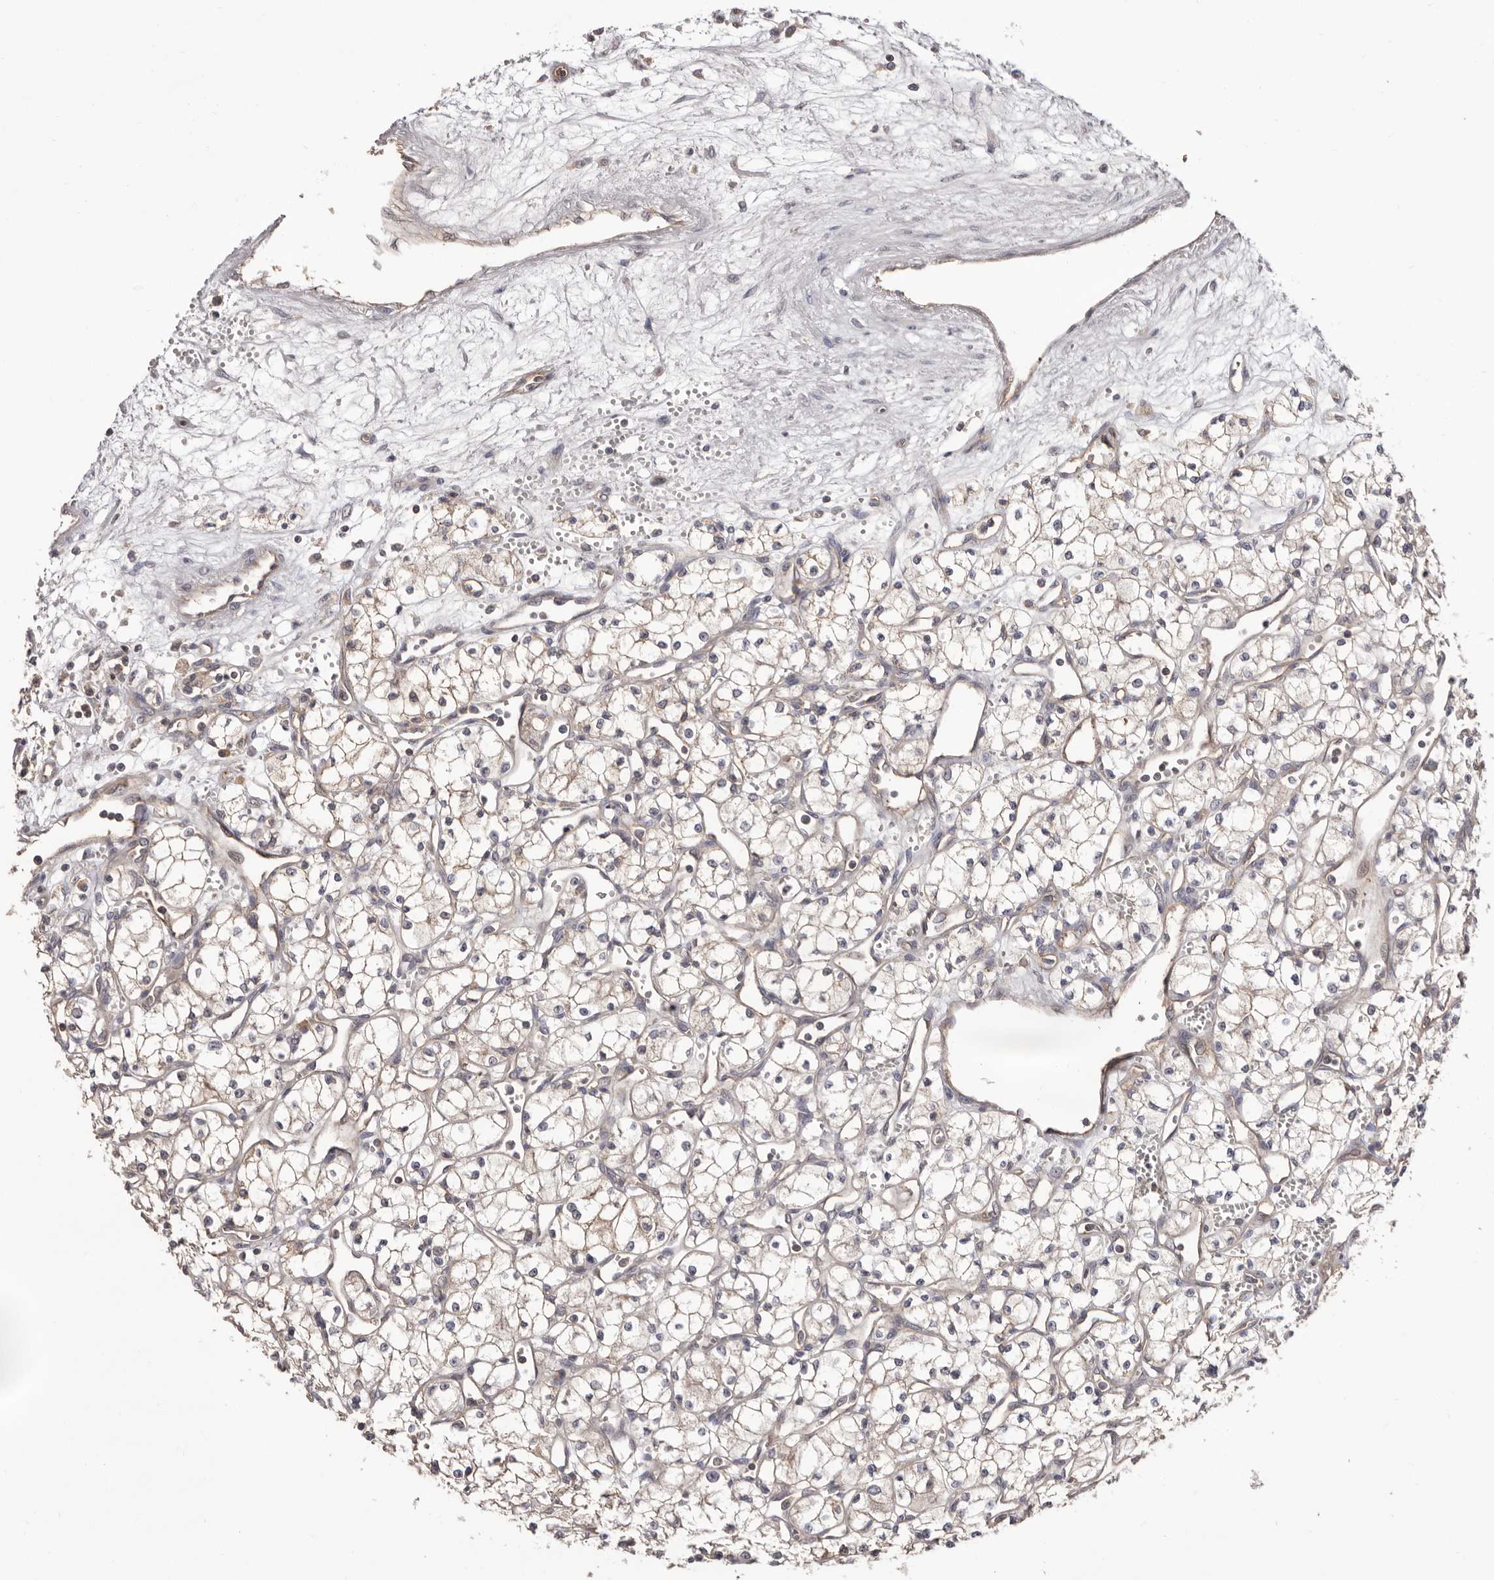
{"staining": {"intensity": "weak", "quantity": "25%-75%", "location": "cytoplasmic/membranous"}, "tissue": "renal cancer", "cell_type": "Tumor cells", "image_type": "cancer", "snomed": [{"axis": "morphology", "description": "Adenocarcinoma, NOS"}, {"axis": "topography", "description": "Kidney"}], "caption": "Immunohistochemical staining of human renal adenocarcinoma exhibits low levels of weak cytoplasmic/membranous protein positivity in about 25%-75% of tumor cells.", "gene": "MMACHC", "patient": {"sex": "male", "age": 59}}